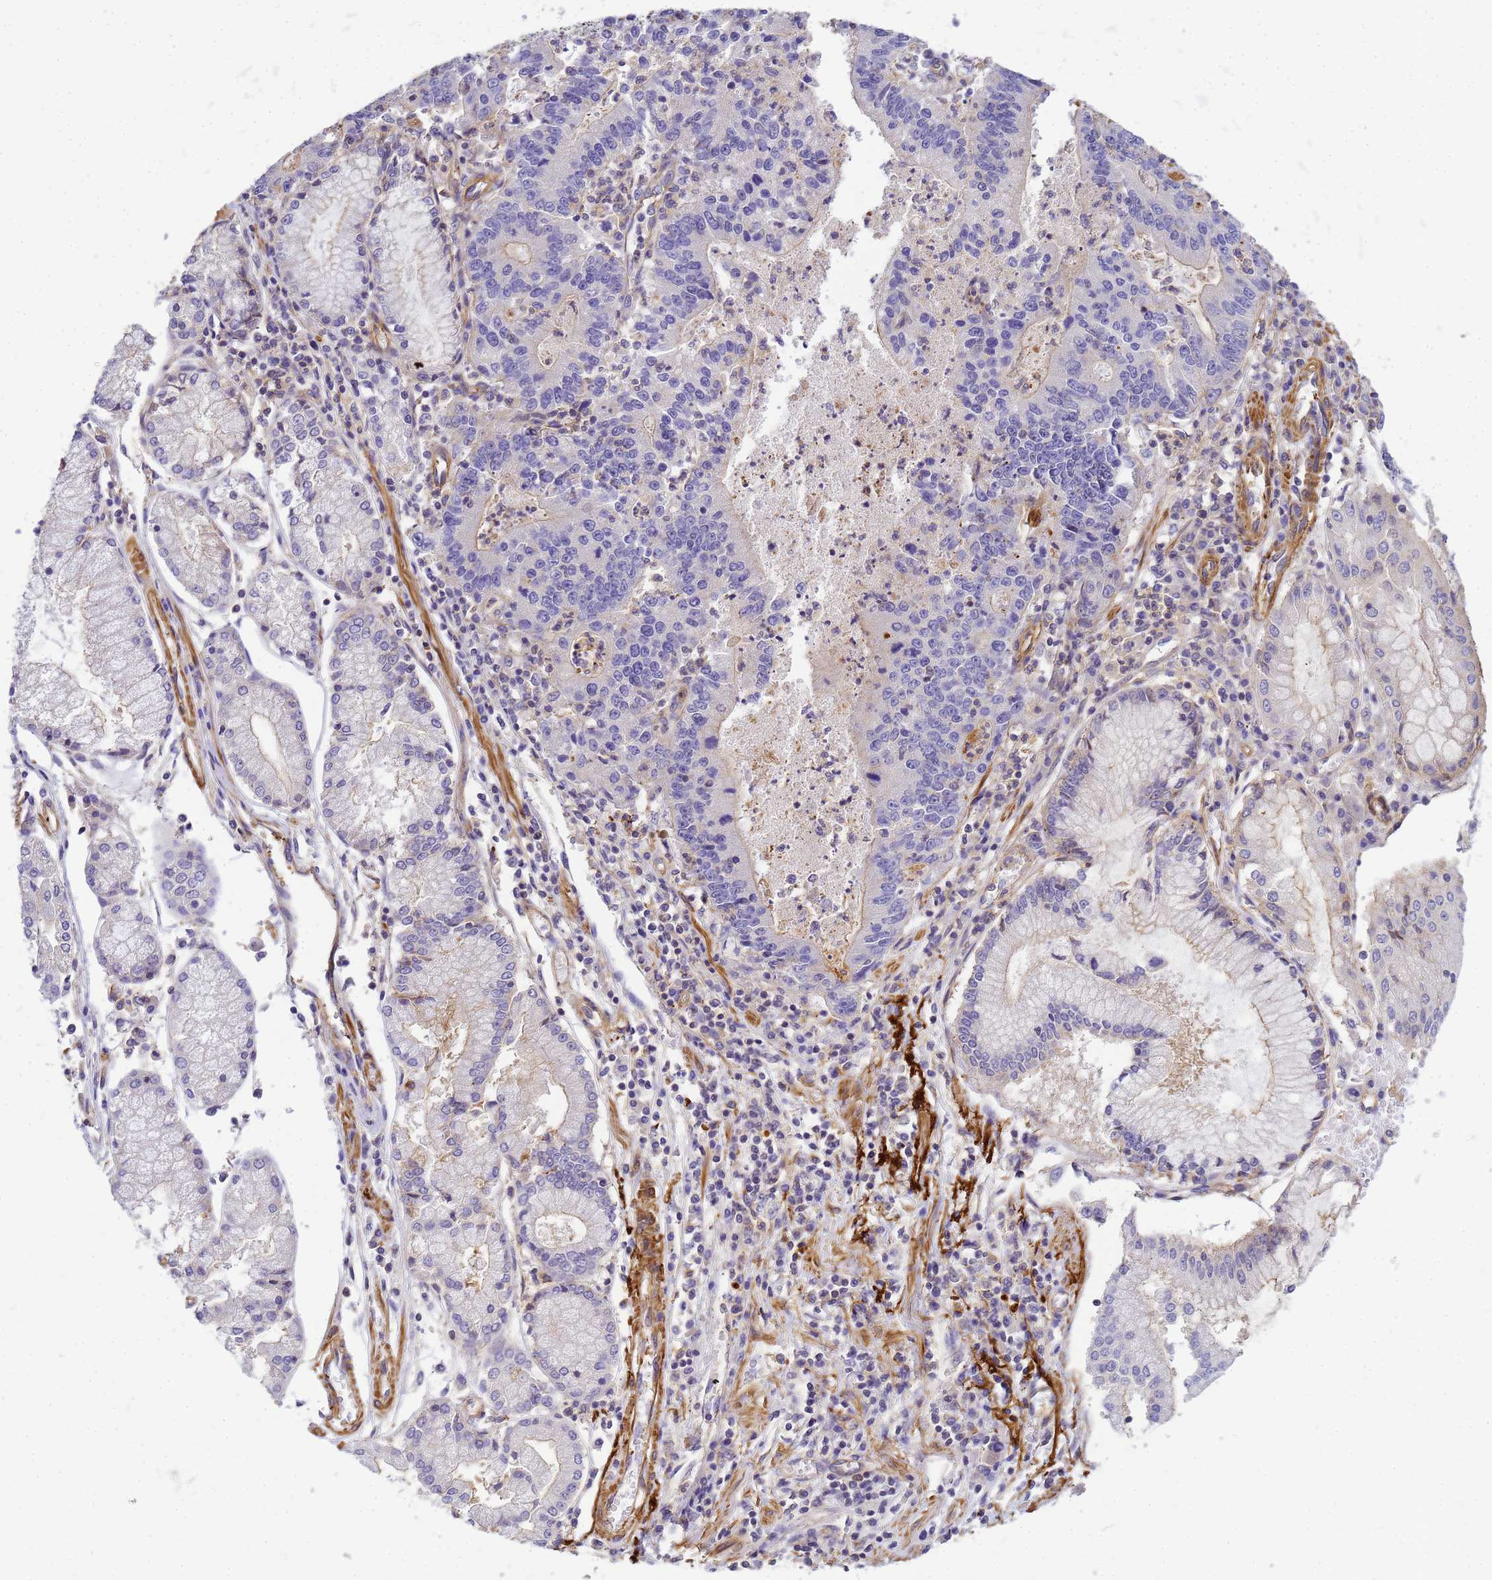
{"staining": {"intensity": "weak", "quantity": "<25%", "location": "cytoplasmic/membranous"}, "tissue": "stomach cancer", "cell_type": "Tumor cells", "image_type": "cancer", "snomed": [{"axis": "morphology", "description": "Adenocarcinoma, NOS"}, {"axis": "topography", "description": "Stomach"}], "caption": "A photomicrograph of stomach cancer stained for a protein reveals no brown staining in tumor cells.", "gene": "MYL12A", "patient": {"sex": "male", "age": 59}}